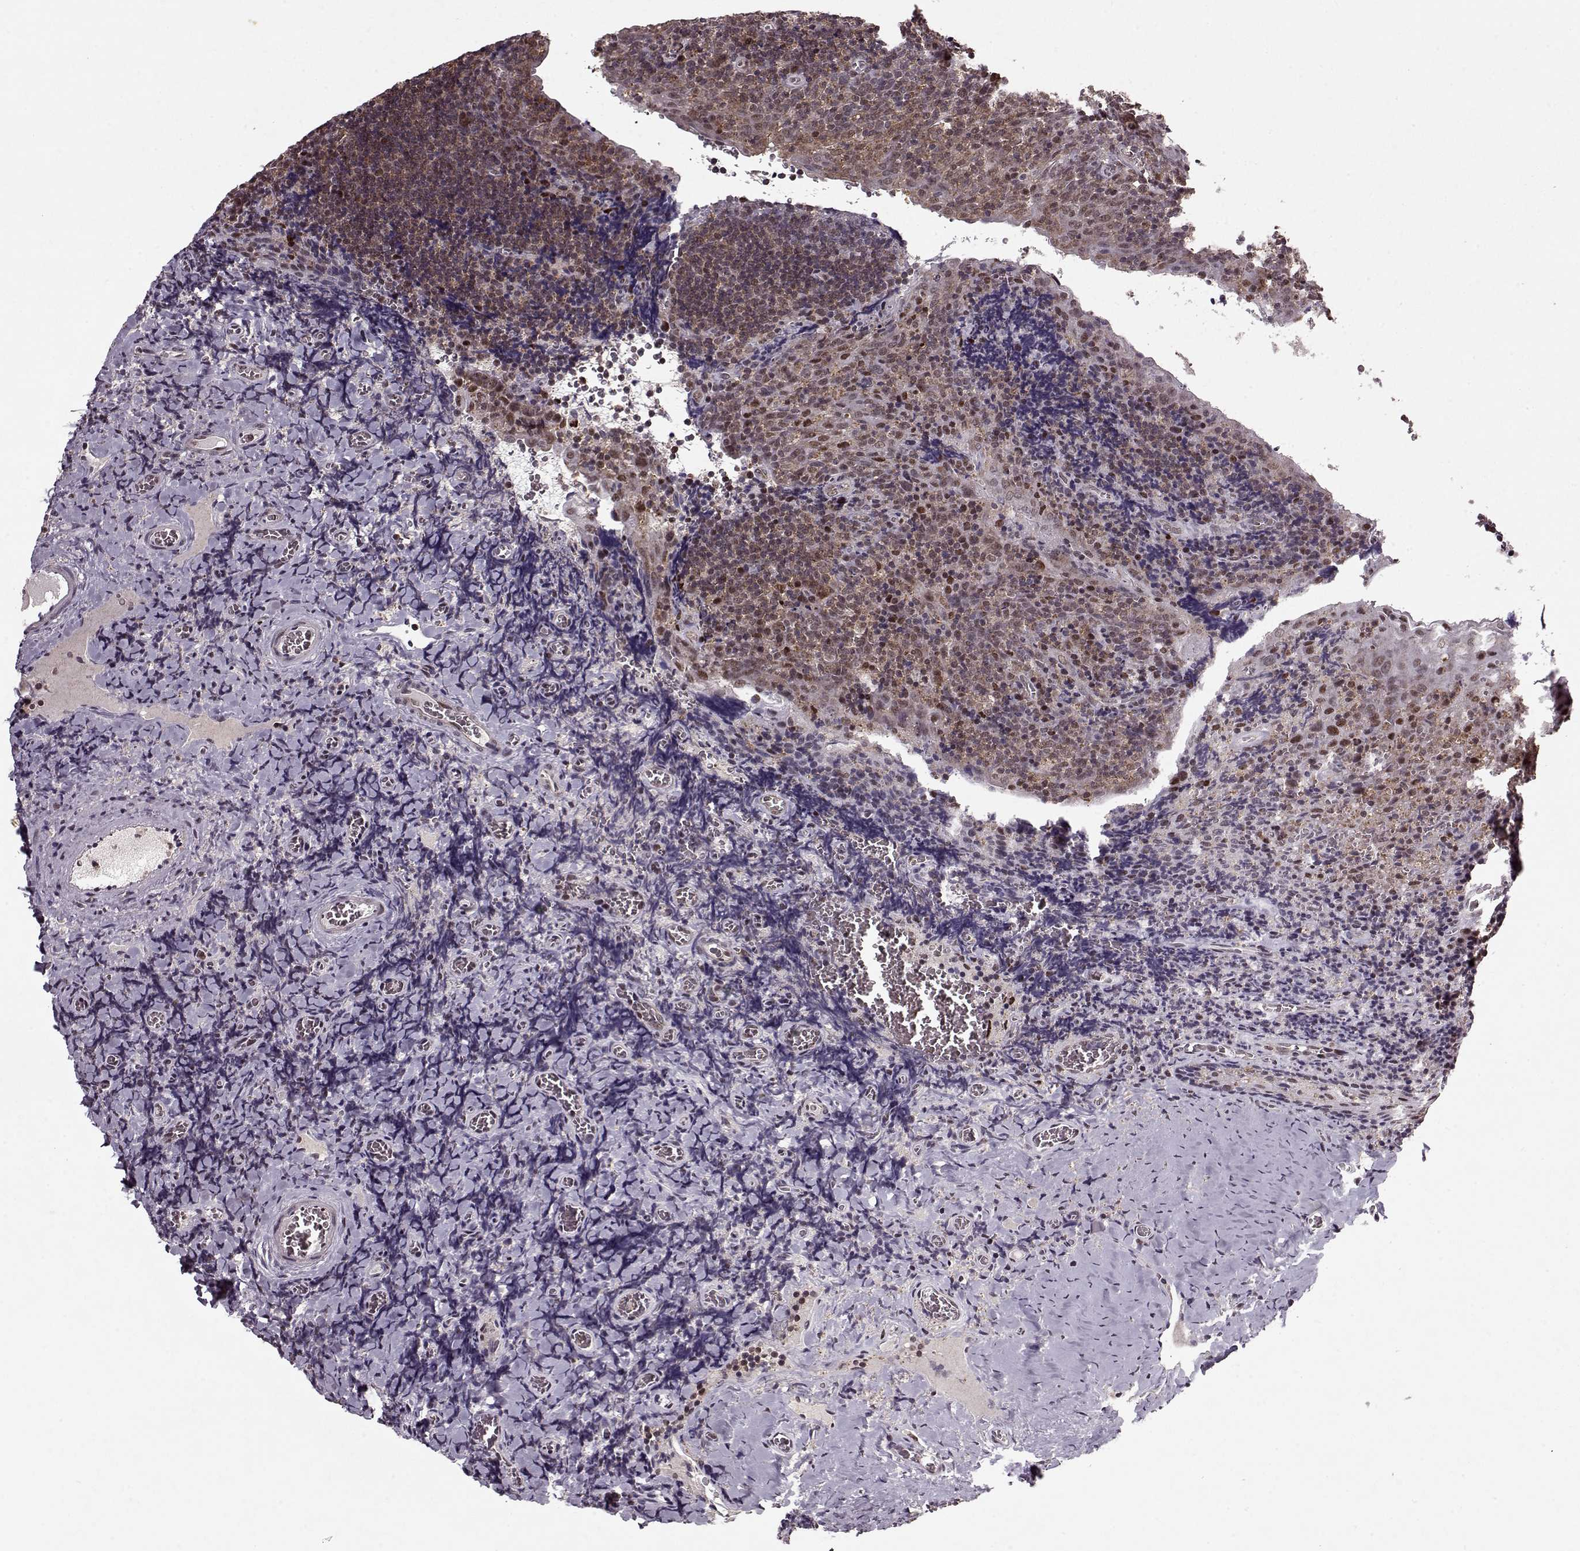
{"staining": {"intensity": "strong", "quantity": ">75%", "location": "cytoplasmic/membranous,nuclear"}, "tissue": "tonsil", "cell_type": "Germinal center cells", "image_type": "normal", "snomed": [{"axis": "morphology", "description": "Normal tissue, NOS"}, {"axis": "morphology", "description": "Inflammation, NOS"}, {"axis": "topography", "description": "Tonsil"}], "caption": "Strong cytoplasmic/membranous,nuclear protein staining is appreciated in about >75% of germinal center cells in tonsil.", "gene": "PSMA7", "patient": {"sex": "female", "age": 31}}